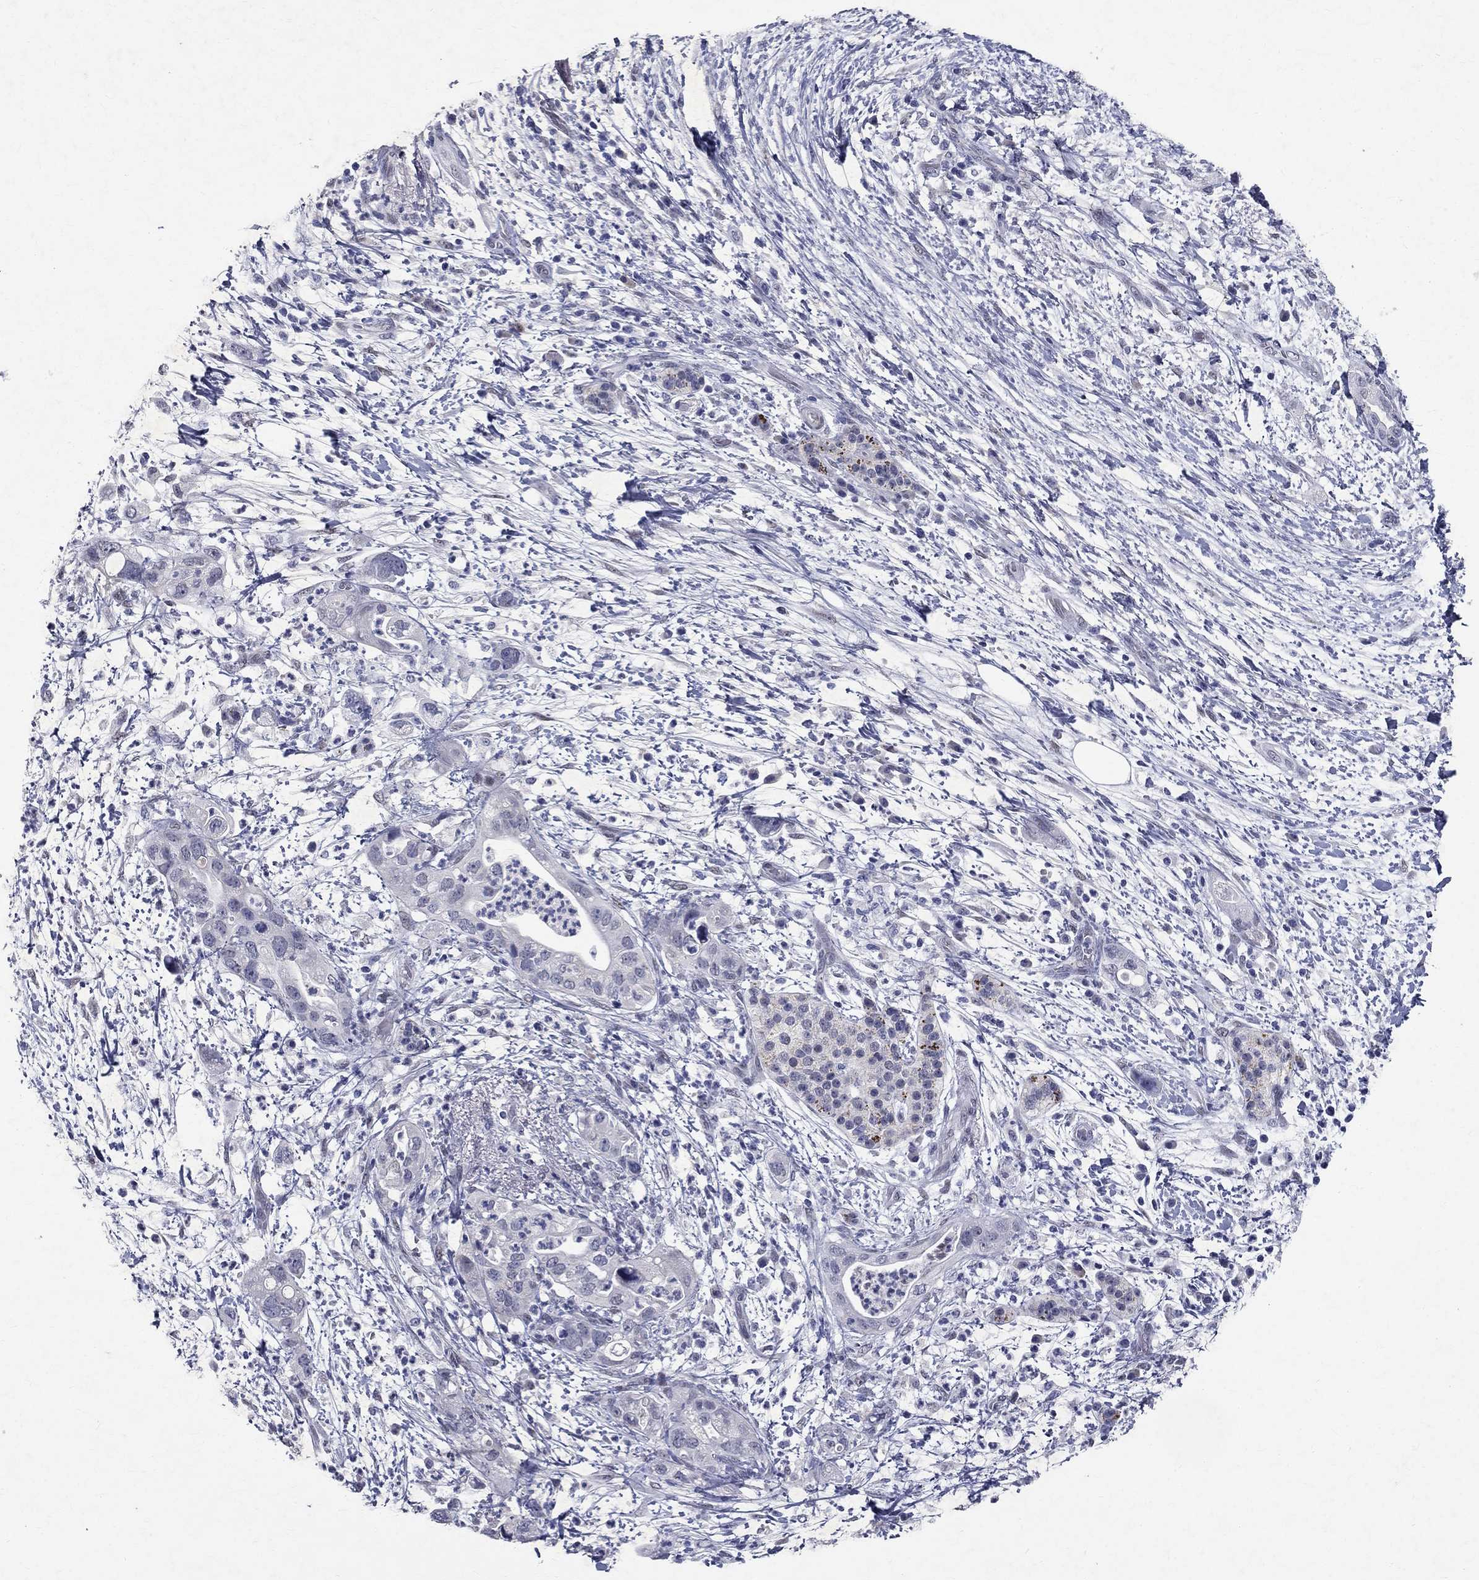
{"staining": {"intensity": "negative", "quantity": "none", "location": "none"}, "tissue": "pancreatic cancer", "cell_type": "Tumor cells", "image_type": "cancer", "snomed": [{"axis": "morphology", "description": "Adenocarcinoma, NOS"}, {"axis": "topography", "description": "Pancreas"}], "caption": "Immunohistochemistry photomicrograph of adenocarcinoma (pancreatic) stained for a protein (brown), which demonstrates no expression in tumor cells.", "gene": "RBFOX1", "patient": {"sex": "female", "age": 72}}